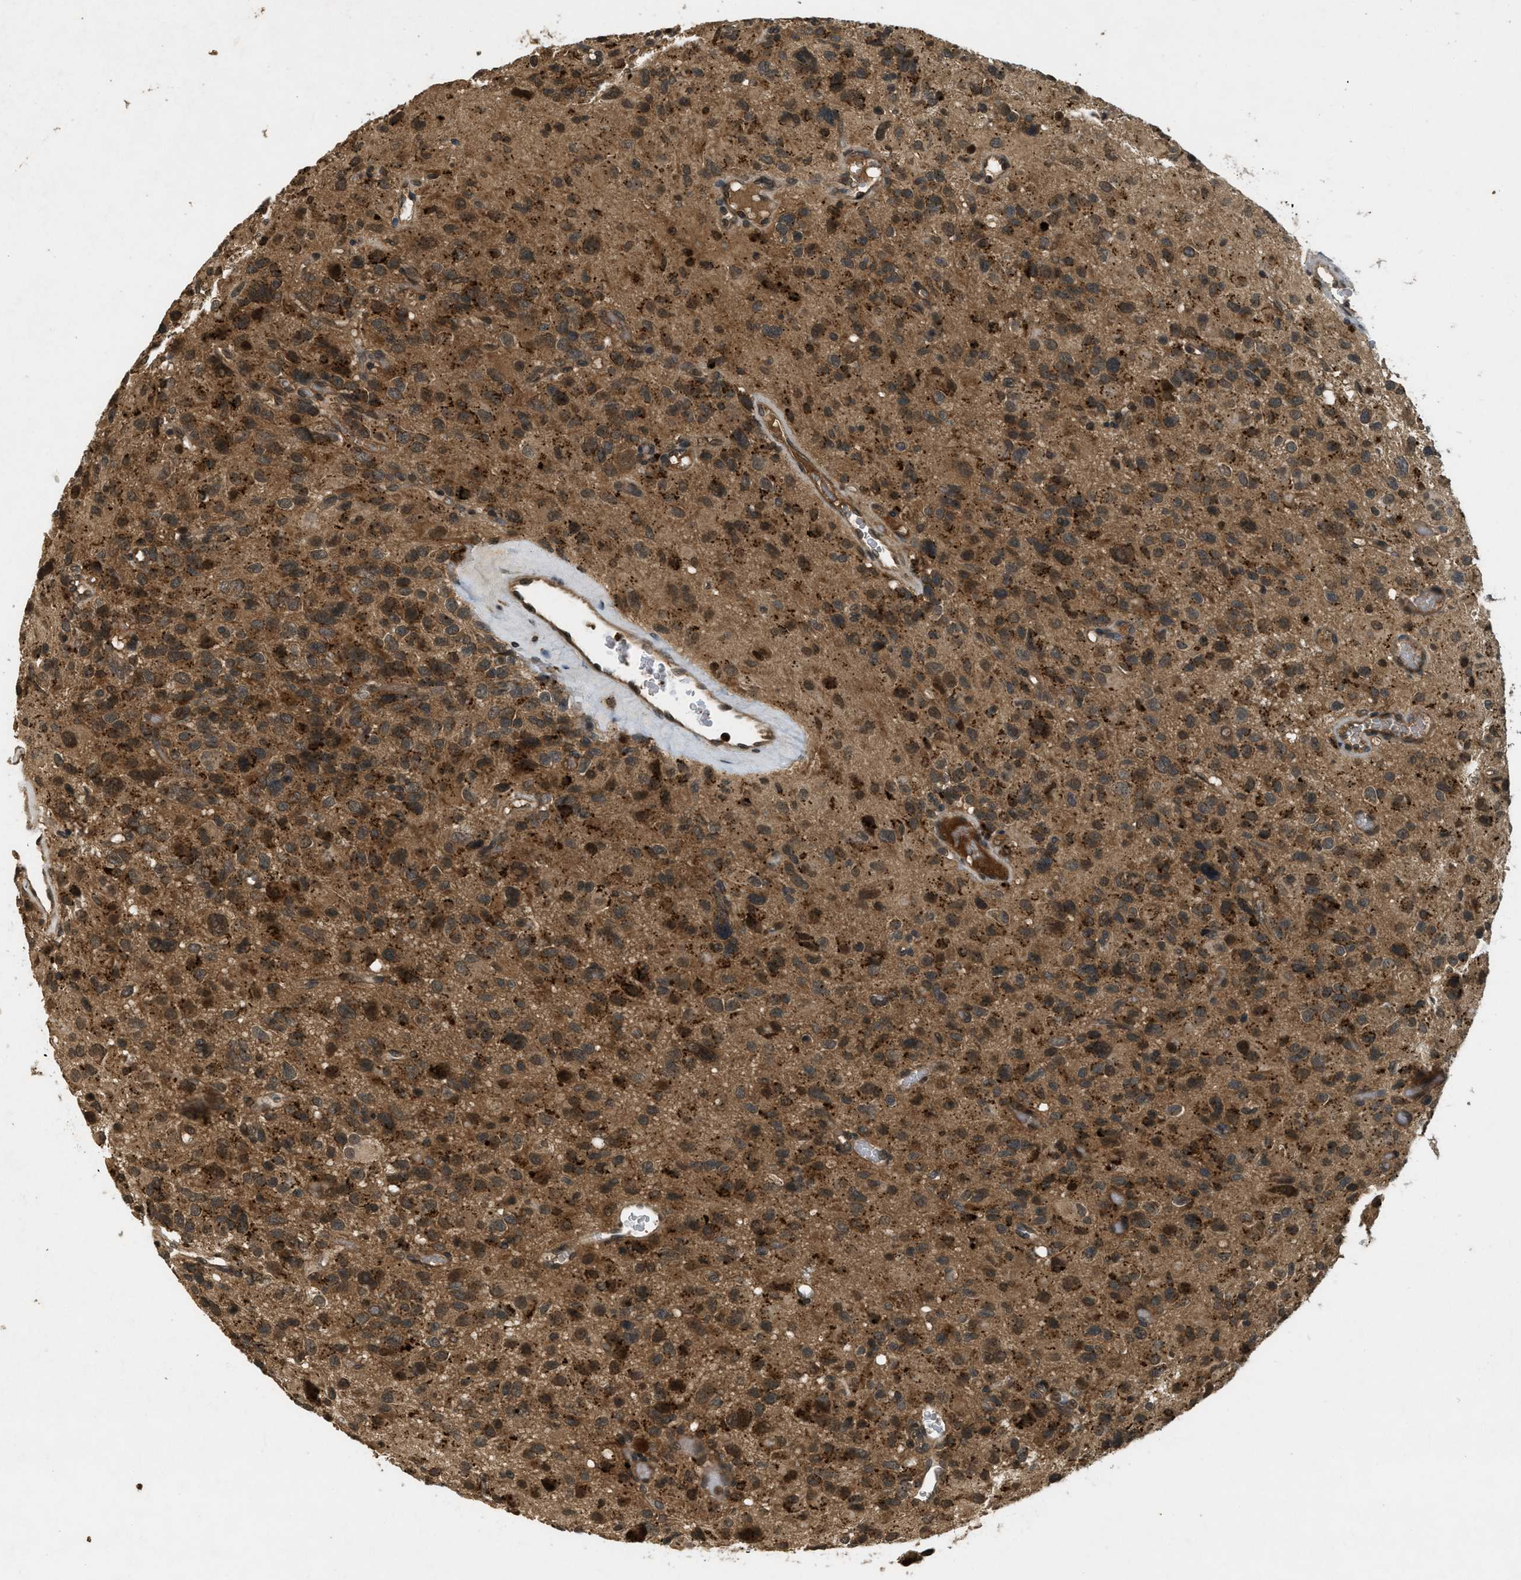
{"staining": {"intensity": "strong", "quantity": ">75%", "location": "cytoplasmic/membranous"}, "tissue": "glioma", "cell_type": "Tumor cells", "image_type": "cancer", "snomed": [{"axis": "morphology", "description": "Glioma, malignant, High grade"}, {"axis": "topography", "description": "Brain"}], "caption": "This histopathology image shows immunohistochemistry staining of human glioma, with high strong cytoplasmic/membranous expression in about >75% of tumor cells.", "gene": "ATG7", "patient": {"sex": "male", "age": 48}}